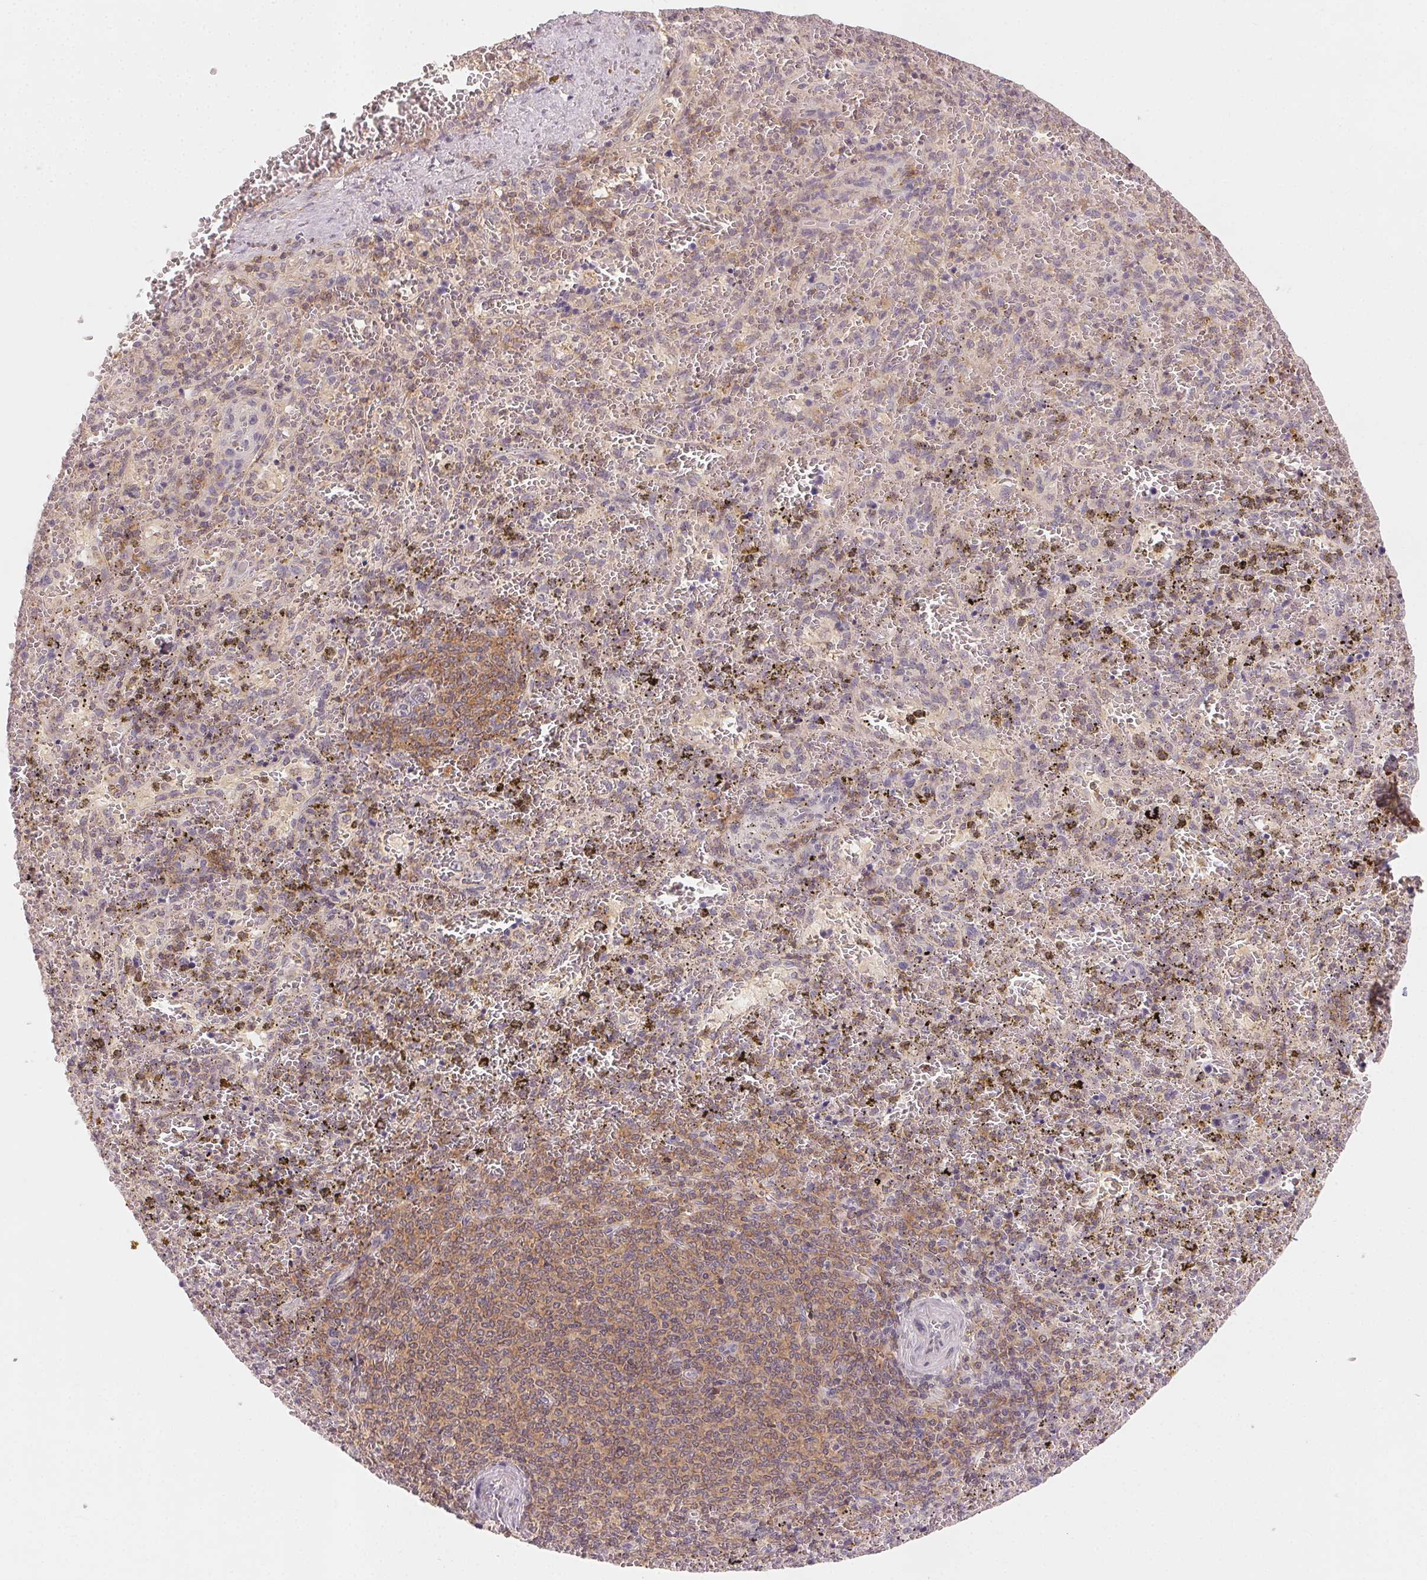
{"staining": {"intensity": "moderate", "quantity": "<25%", "location": "cytoplasmic/membranous"}, "tissue": "spleen", "cell_type": "Cells in red pulp", "image_type": "normal", "snomed": [{"axis": "morphology", "description": "Normal tissue, NOS"}, {"axis": "topography", "description": "Spleen"}], "caption": "Approximately <25% of cells in red pulp in unremarkable spleen show moderate cytoplasmic/membranous protein positivity as visualized by brown immunohistochemical staining.", "gene": "NCOA4", "patient": {"sex": "female", "age": 50}}